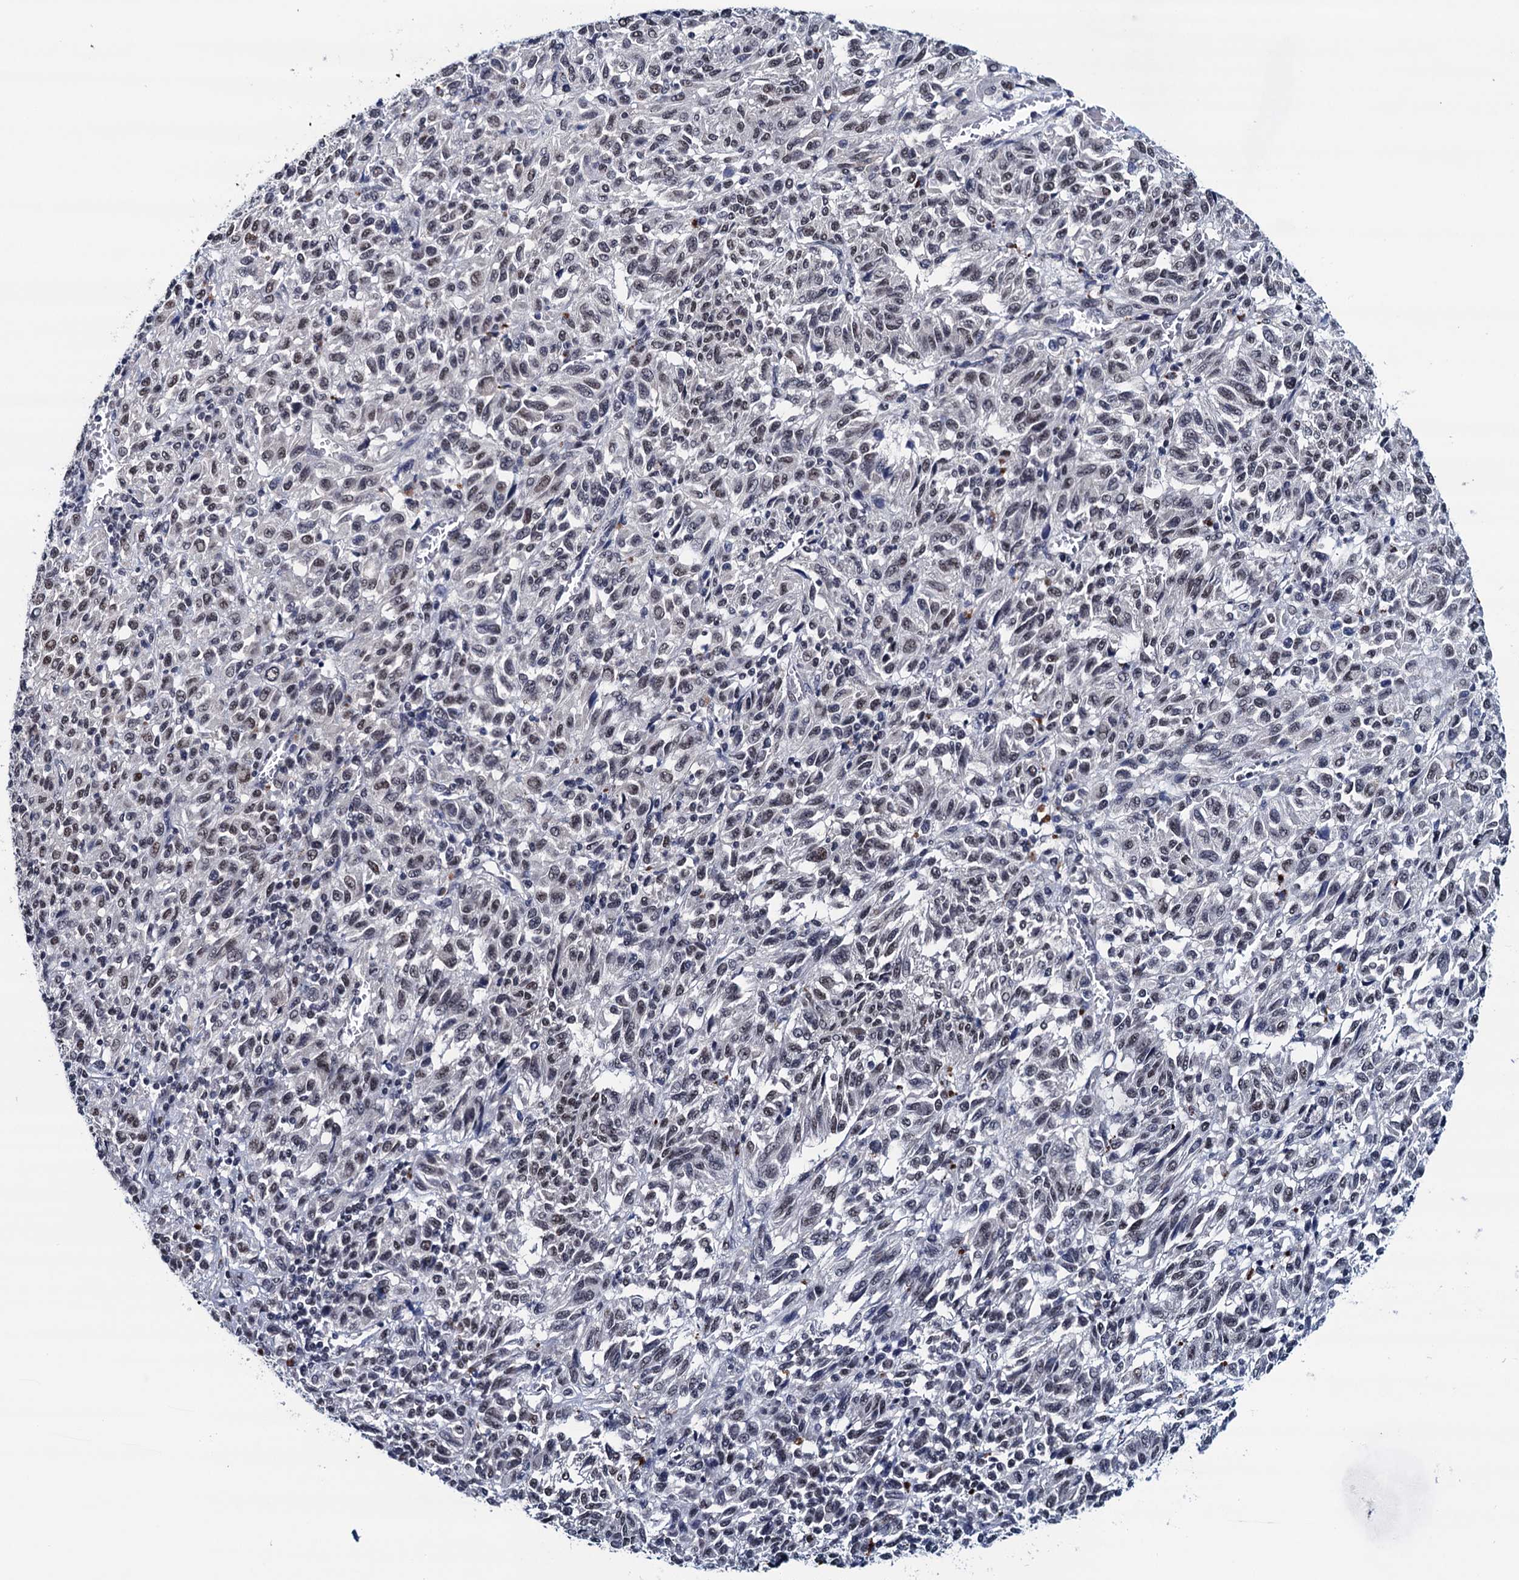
{"staining": {"intensity": "weak", "quantity": "25%-75%", "location": "nuclear"}, "tissue": "melanoma", "cell_type": "Tumor cells", "image_type": "cancer", "snomed": [{"axis": "morphology", "description": "Malignant melanoma, Metastatic site"}, {"axis": "topography", "description": "Lung"}], "caption": "Brown immunohistochemical staining in human malignant melanoma (metastatic site) reveals weak nuclear expression in about 25%-75% of tumor cells. The staining was performed using DAB to visualize the protein expression in brown, while the nuclei were stained in blue with hematoxylin (Magnification: 20x).", "gene": "FNBP4", "patient": {"sex": "male", "age": 64}}